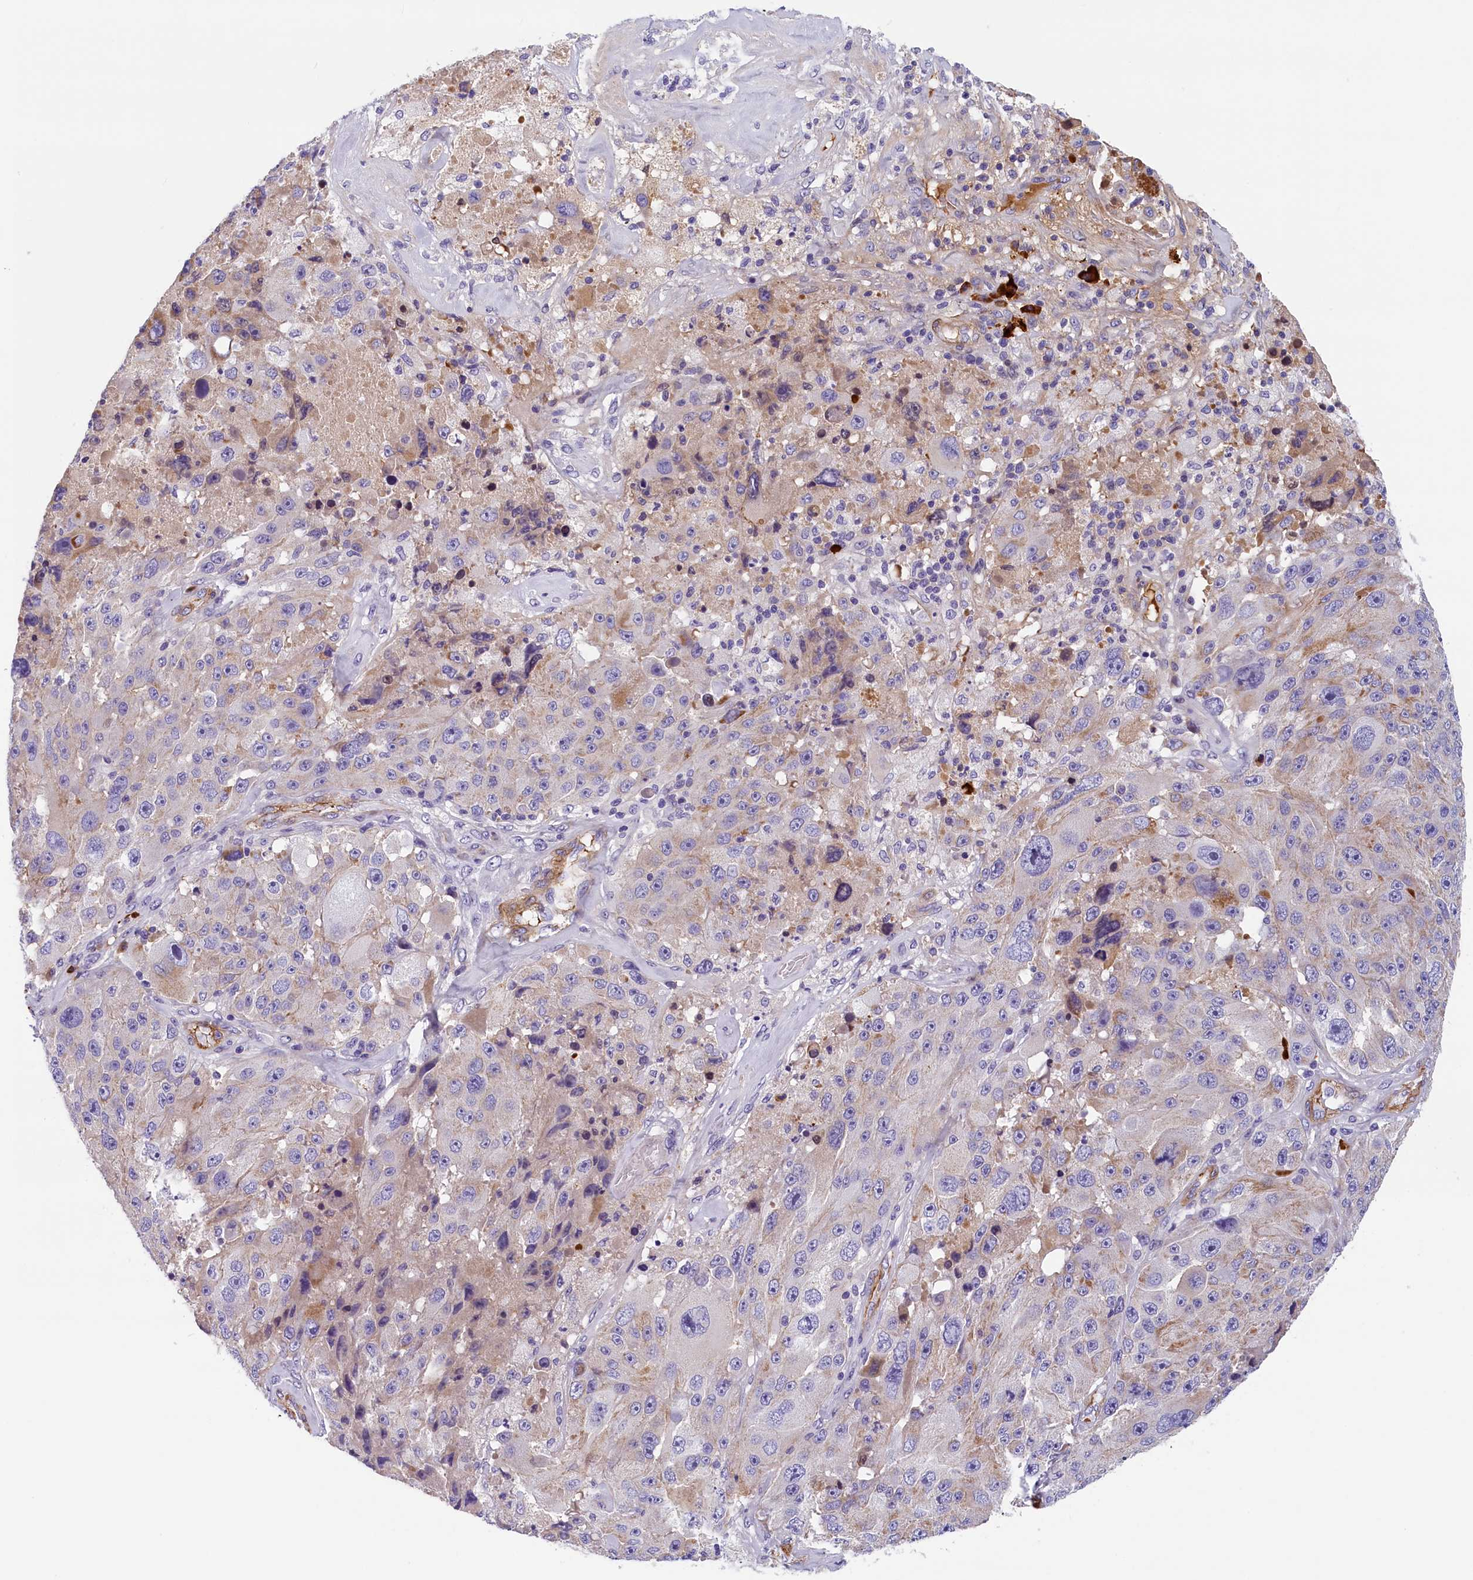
{"staining": {"intensity": "weak", "quantity": "<25%", "location": "cytoplasmic/membranous"}, "tissue": "melanoma", "cell_type": "Tumor cells", "image_type": "cancer", "snomed": [{"axis": "morphology", "description": "Malignant melanoma, Metastatic site"}, {"axis": "topography", "description": "Lymph node"}], "caption": "Immunohistochemical staining of human malignant melanoma (metastatic site) reveals no significant positivity in tumor cells.", "gene": "BCL2L13", "patient": {"sex": "male", "age": 62}}